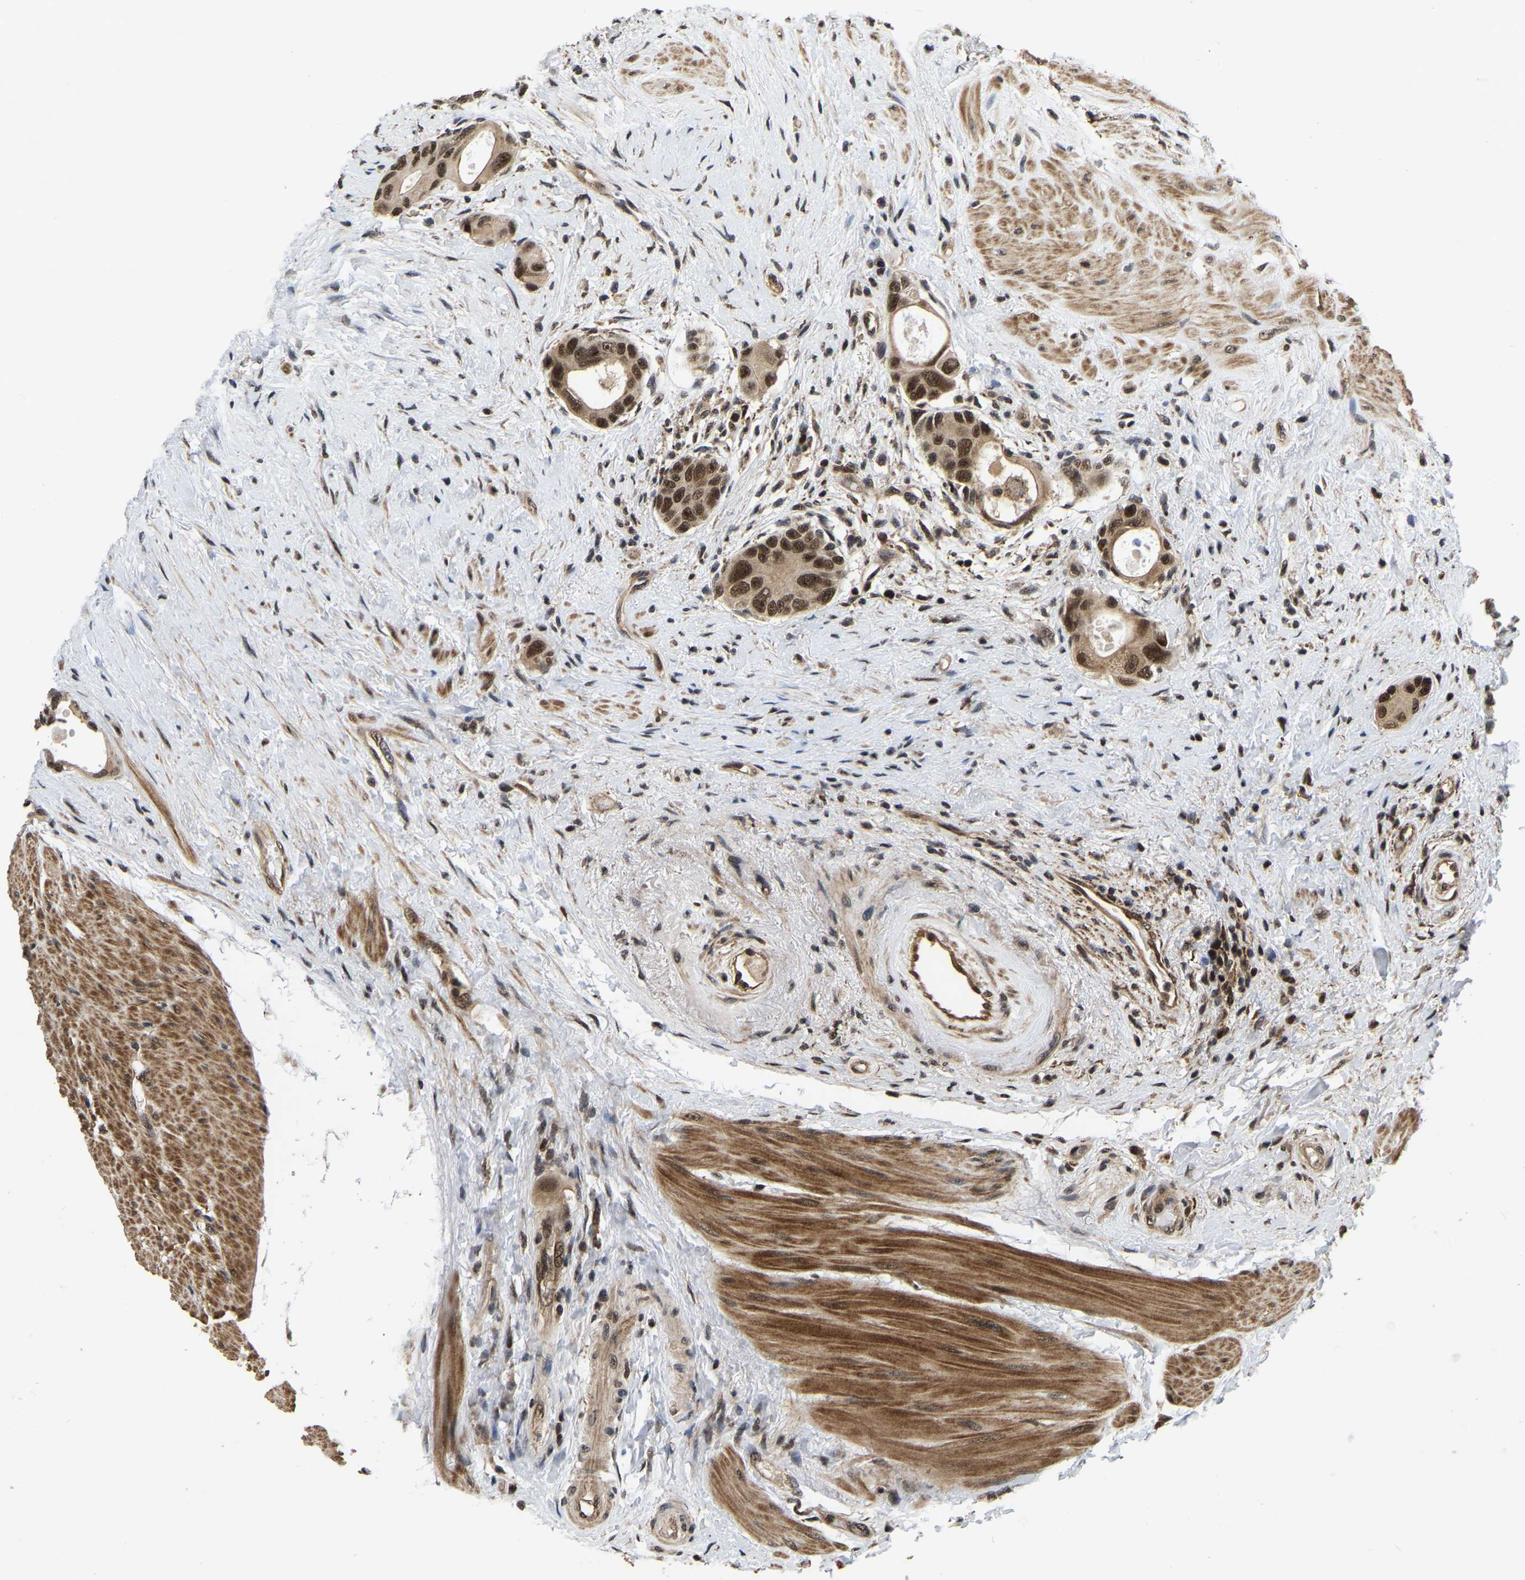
{"staining": {"intensity": "moderate", "quantity": ">75%", "location": "cytoplasmic/membranous,nuclear"}, "tissue": "colorectal cancer", "cell_type": "Tumor cells", "image_type": "cancer", "snomed": [{"axis": "morphology", "description": "Adenocarcinoma, NOS"}, {"axis": "topography", "description": "Rectum"}], "caption": "Tumor cells demonstrate medium levels of moderate cytoplasmic/membranous and nuclear expression in approximately >75% of cells in human colorectal cancer (adenocarcinoma).", "gene": "CIAO1", "patient": {"sex": "male", "age": 51}}